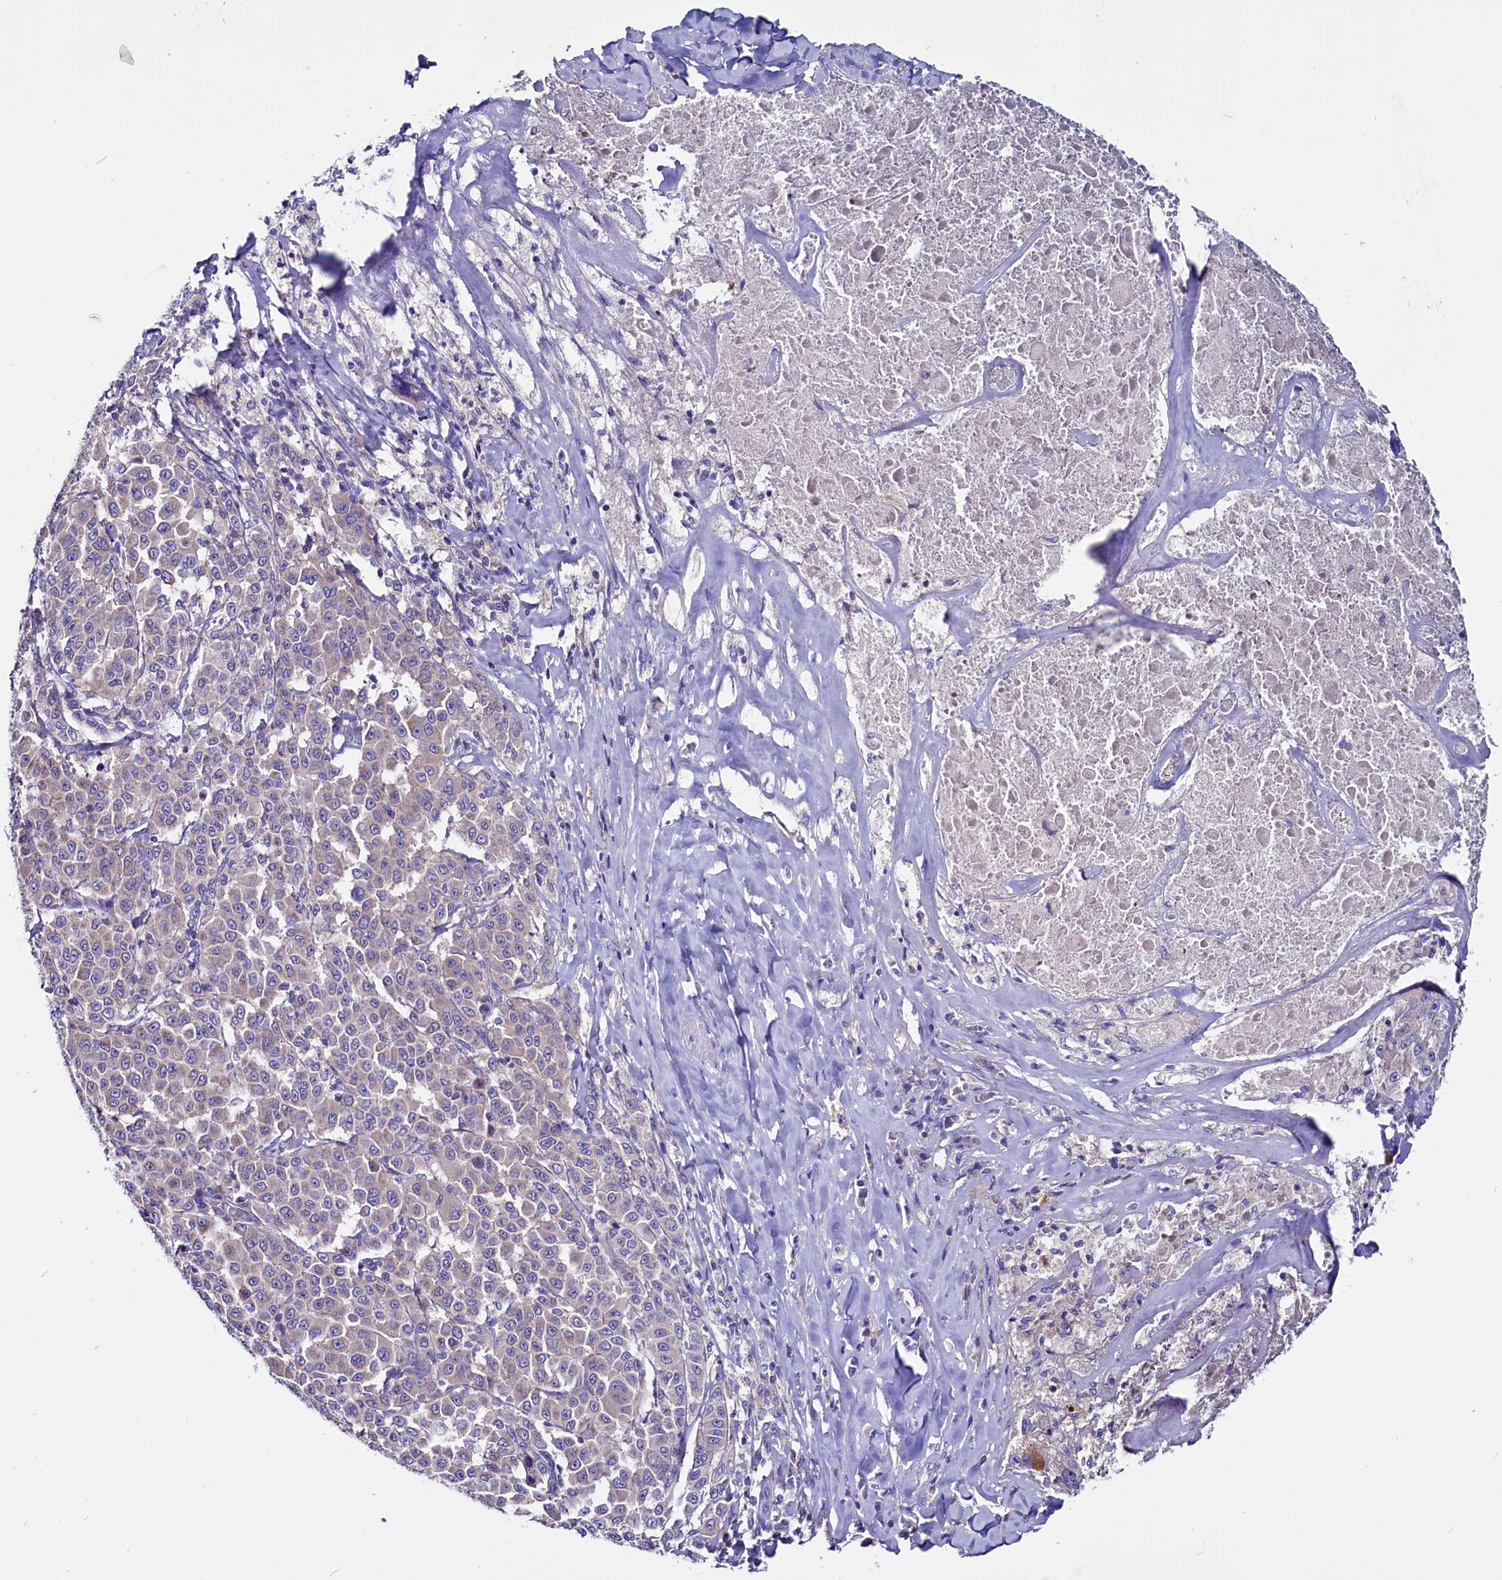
{"staining": {"intensity": "weak", "quantity": "25%-75%", "location": "cytoplasmic/membranous"}, "tissue": "melanoma", "cell_type": "Tumor cells", "image_type": "cancer", "snomed": [{"axis": "morphology", "description": "Malignant melanoma, Metastatic site"}, {"axis": "topography", "description": "Lymph node"}], "caption": "DAB (3,3'-diaminobenzidine) immunohistochemical staining of human melanoma reveals weak cytoplasmic/membranous protein expression in approximately 25%-75% of tumor cells.", "gene": "CCBE1", "patient": {"sex": "male", "age": 62}}